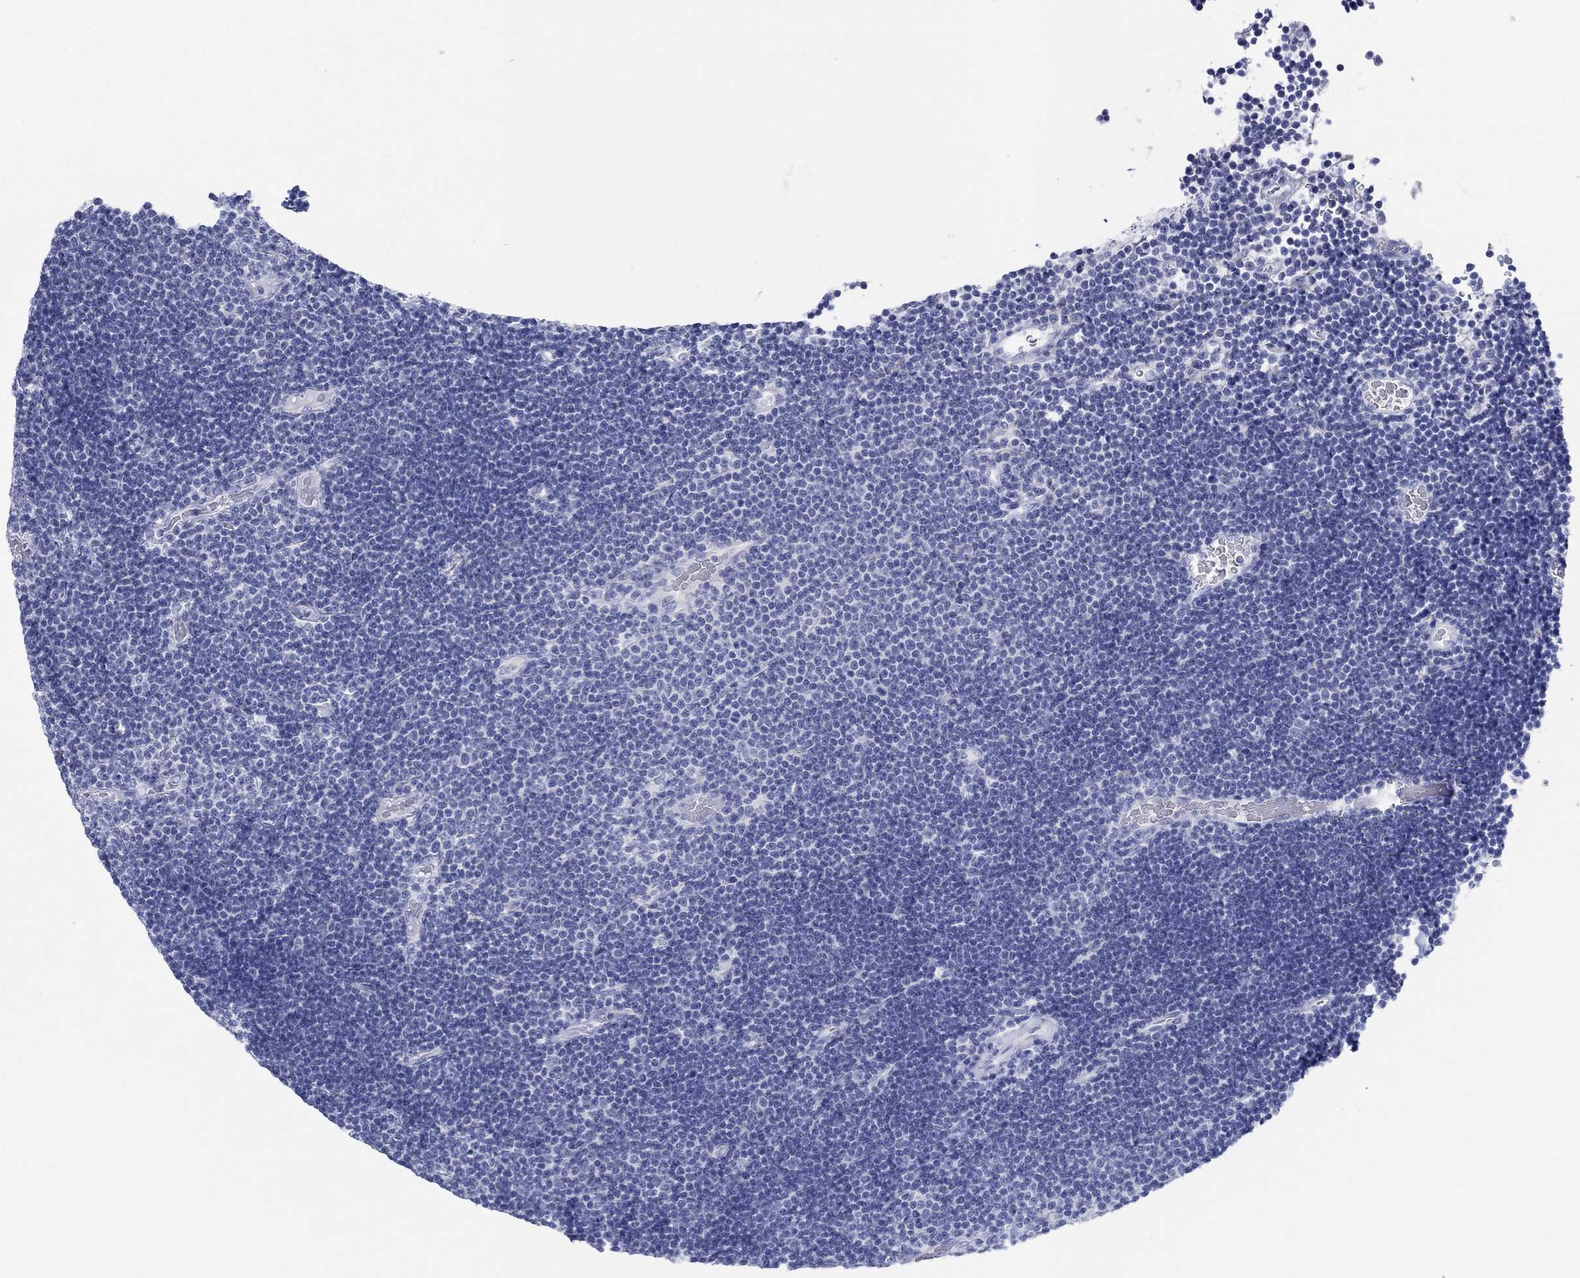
{"staining": {"intensity": "negative", "quantity": "none", "location": "none"}, "tissue": "lymphoma", "cell_type": "Tumor cells", "image_type": "cancer", "snomed": [{"axis": "morphology", "description": "Malignant lymphoma, non-Hodgkin's type, Low grade"}, {"axis": "topography", "description": "Brain"}], "caption": "Tumor cells show no significant staining in malignant lymphoma, non-Hodgkin's type (low-grade).", "gene": "PDYN", "patient": {"sex": "female", "age": 66}}